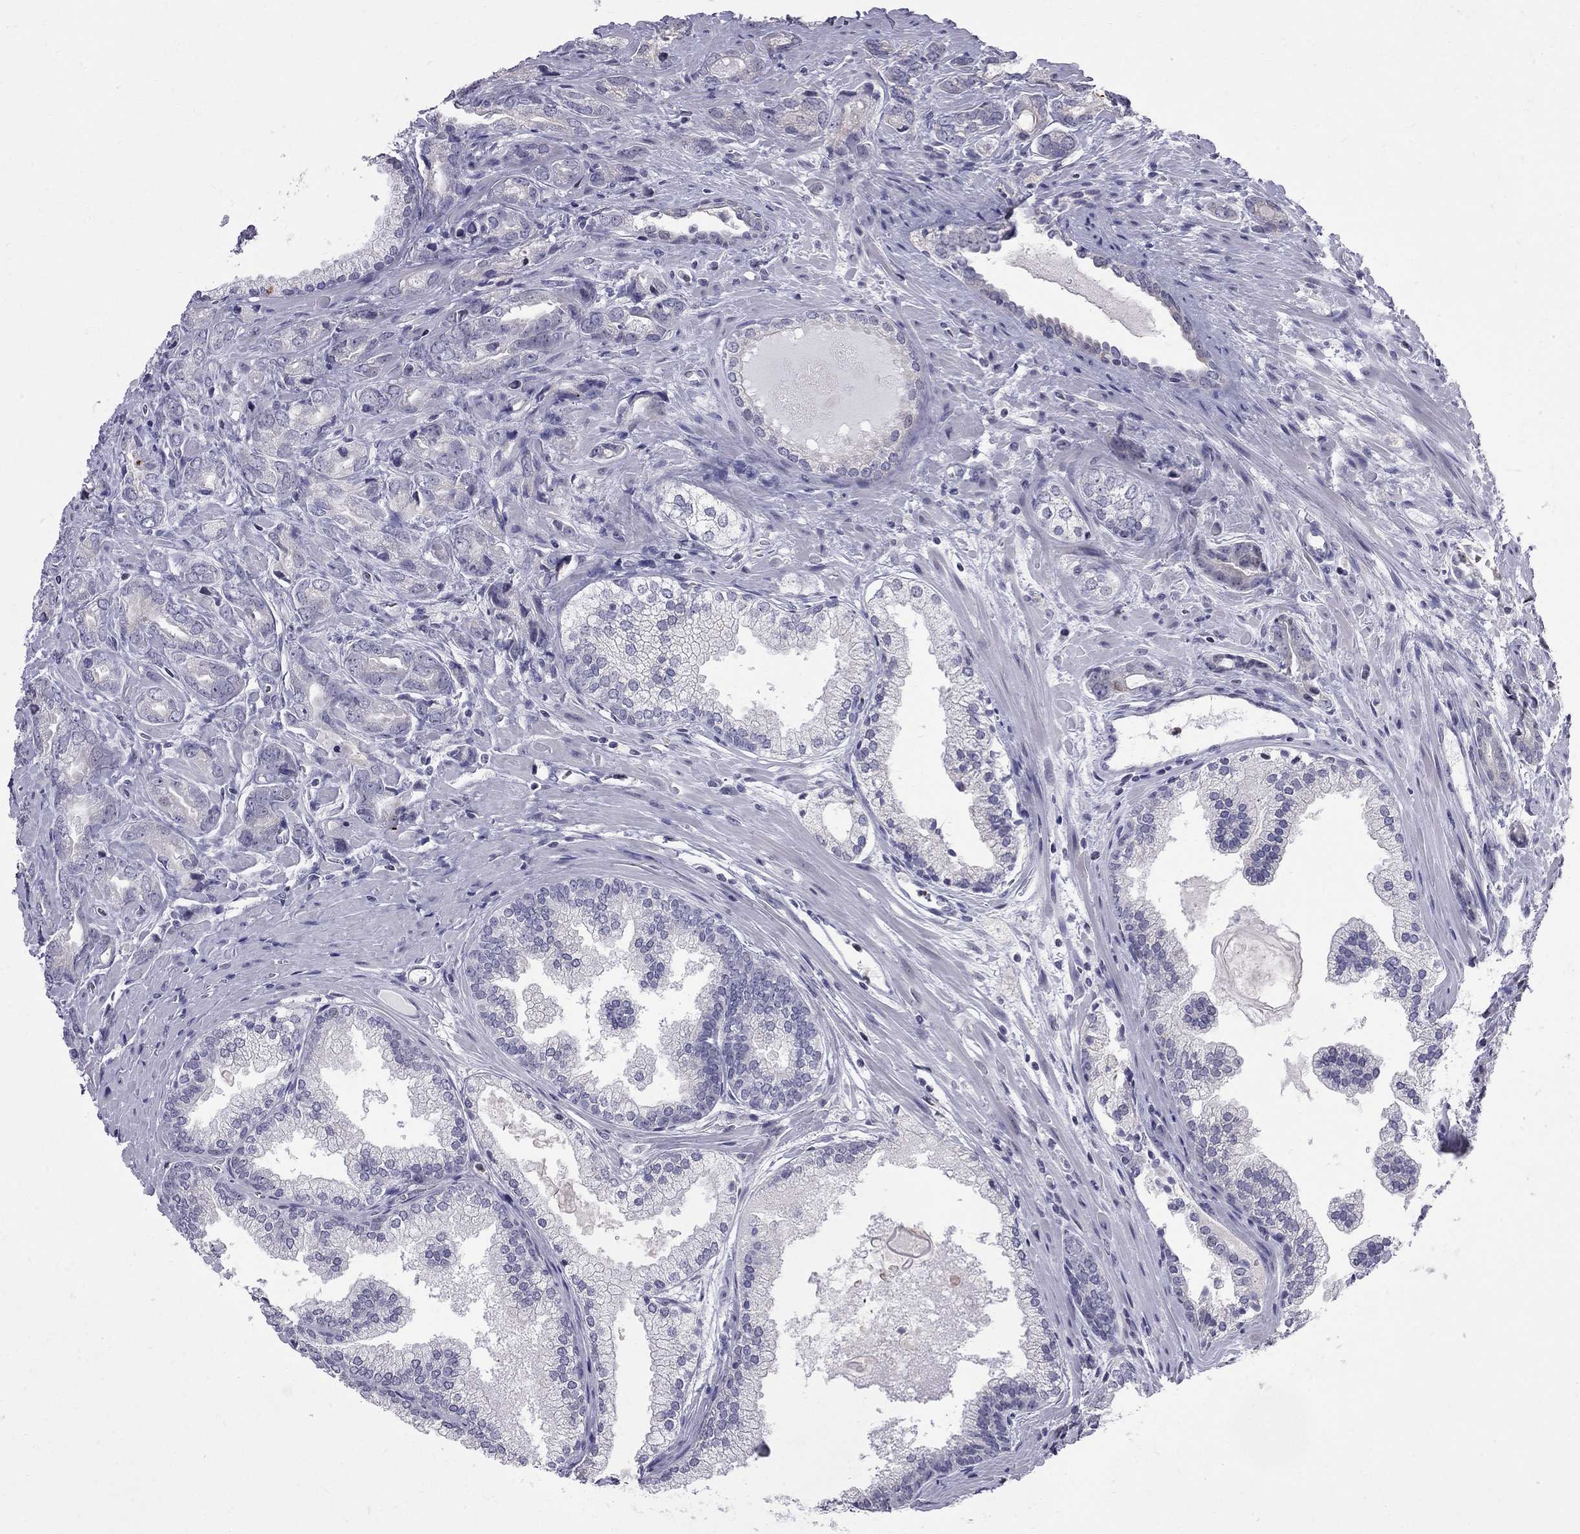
{"staining": {"intensity": "negative", "quantity": "none", "location": "none"}, "tissue": "prostate cancer", "cell_type": "Tumor cells", "image_type": "cancer", "snomed": [{"axis": "morphology", "description": "Adenocarcinoma, NOS"}, {"axis": "morphology", "description": "Adenocarcinoma, High grade"}, {"axis": "topography", "description": "Prostate"}], "caption": "This is a photomicrograph of immunohistochemistry staining of prostate cancer (adenocarcinoma), which shows no expression in tumor cells.", "gene": "MUC15", "patient": {"sex": "male", "age": 70}}